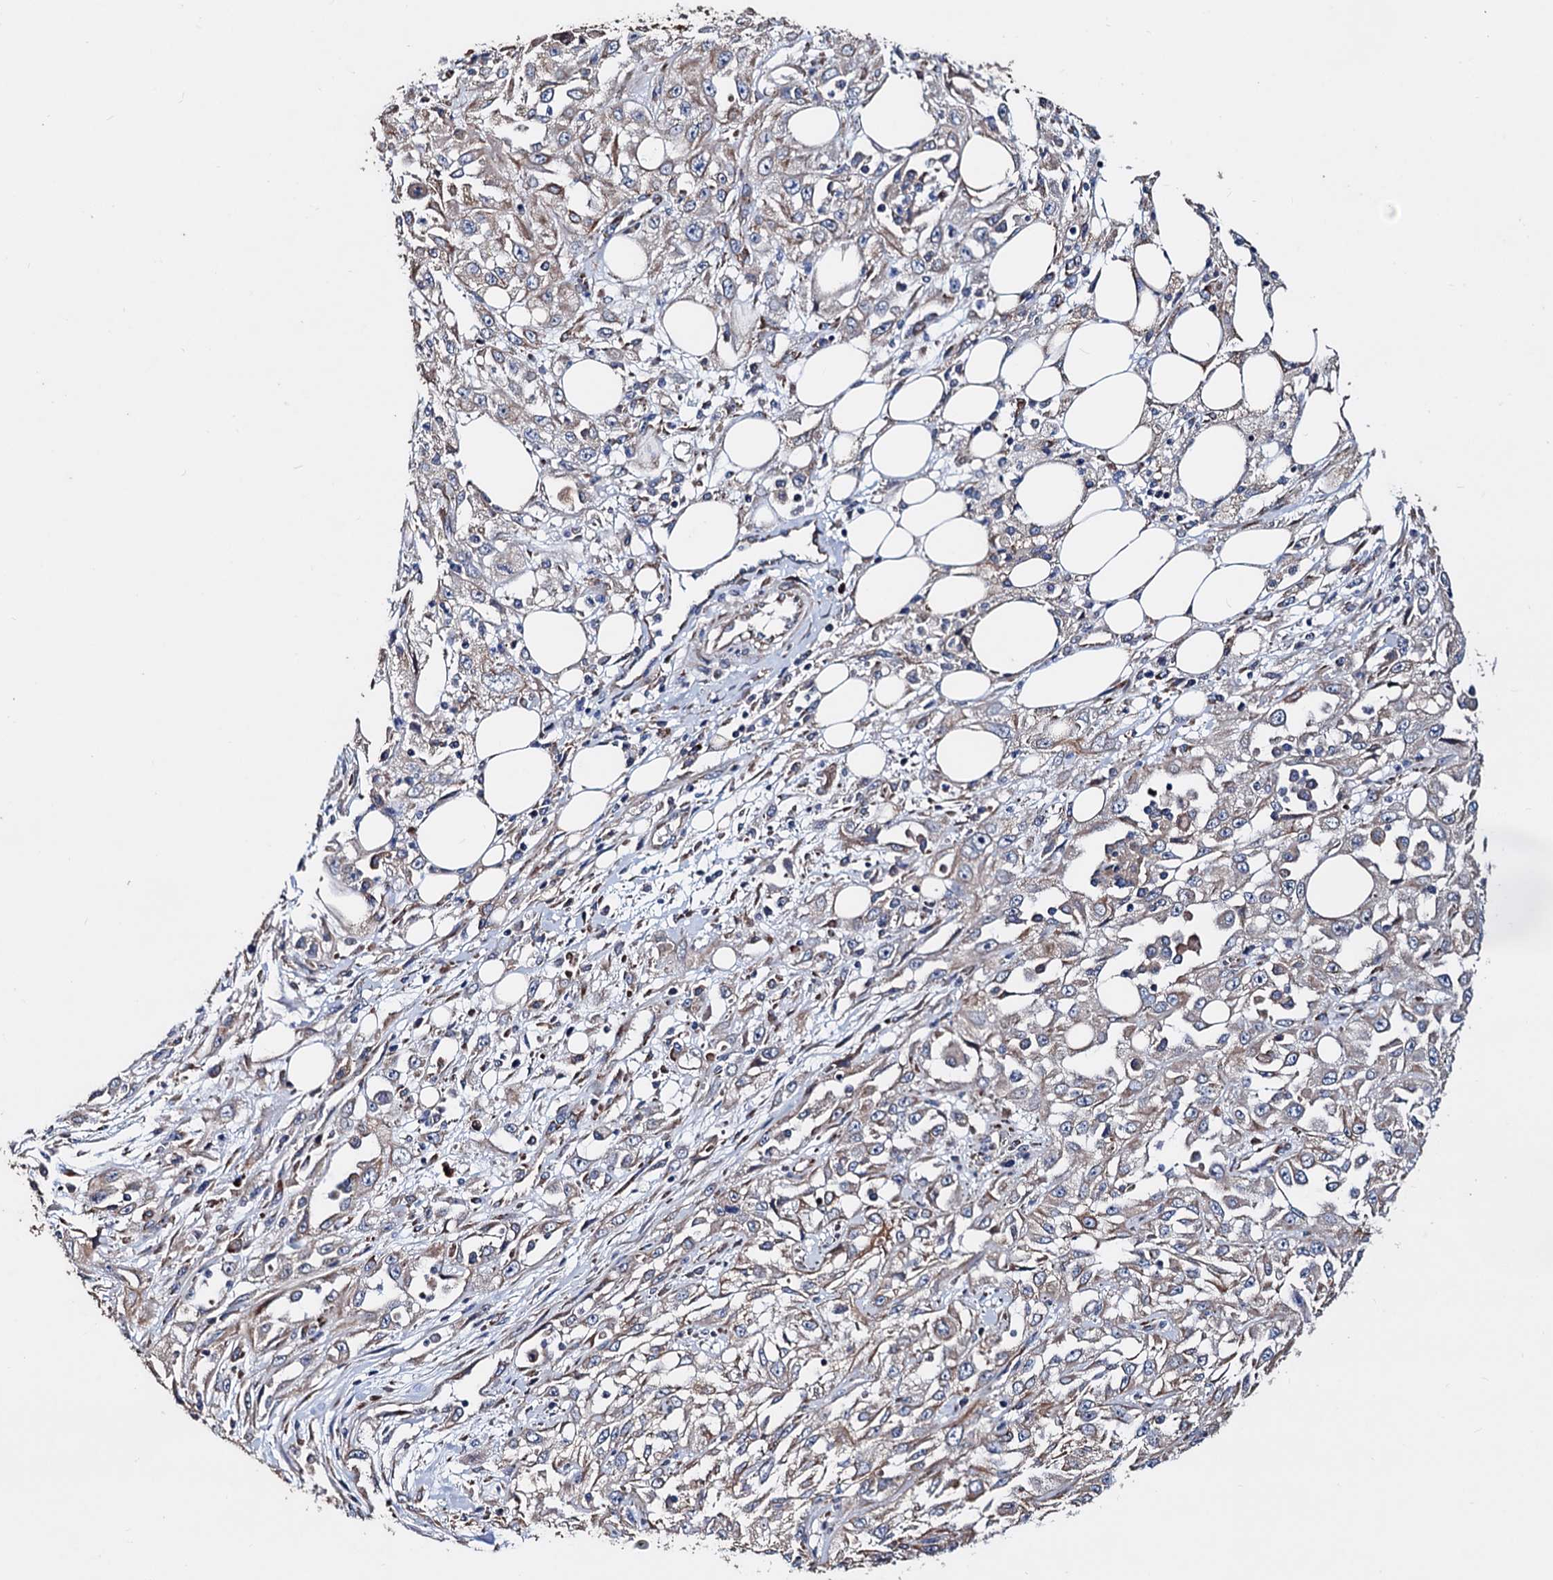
{"staining": {"intensity": "moderate", "quantity": ">75%", "location": "cytoplasmic/membranous"}, "tissue": "skin cancer", "cell_type": "Tumor cells", "image_type": "cancer", "snomed": [{"axis": "morphology", "description": "Squamous cell carcinoma, NOS"}, {"axis": "morphology", "description": "Squamous cell carcinoma, metastatic, NOS"}, {"axis": "topography", "description": "Skin"}, {"axis": "topography", "description": "Lymph node"}], "caption": "Tumor cells demonstrate moderate cytoplasmic/membranous positivity in approximately >75% of cells in skin cancer.", "gene": "AKAP11", "patient": {"sex": "male", "age": 75}}